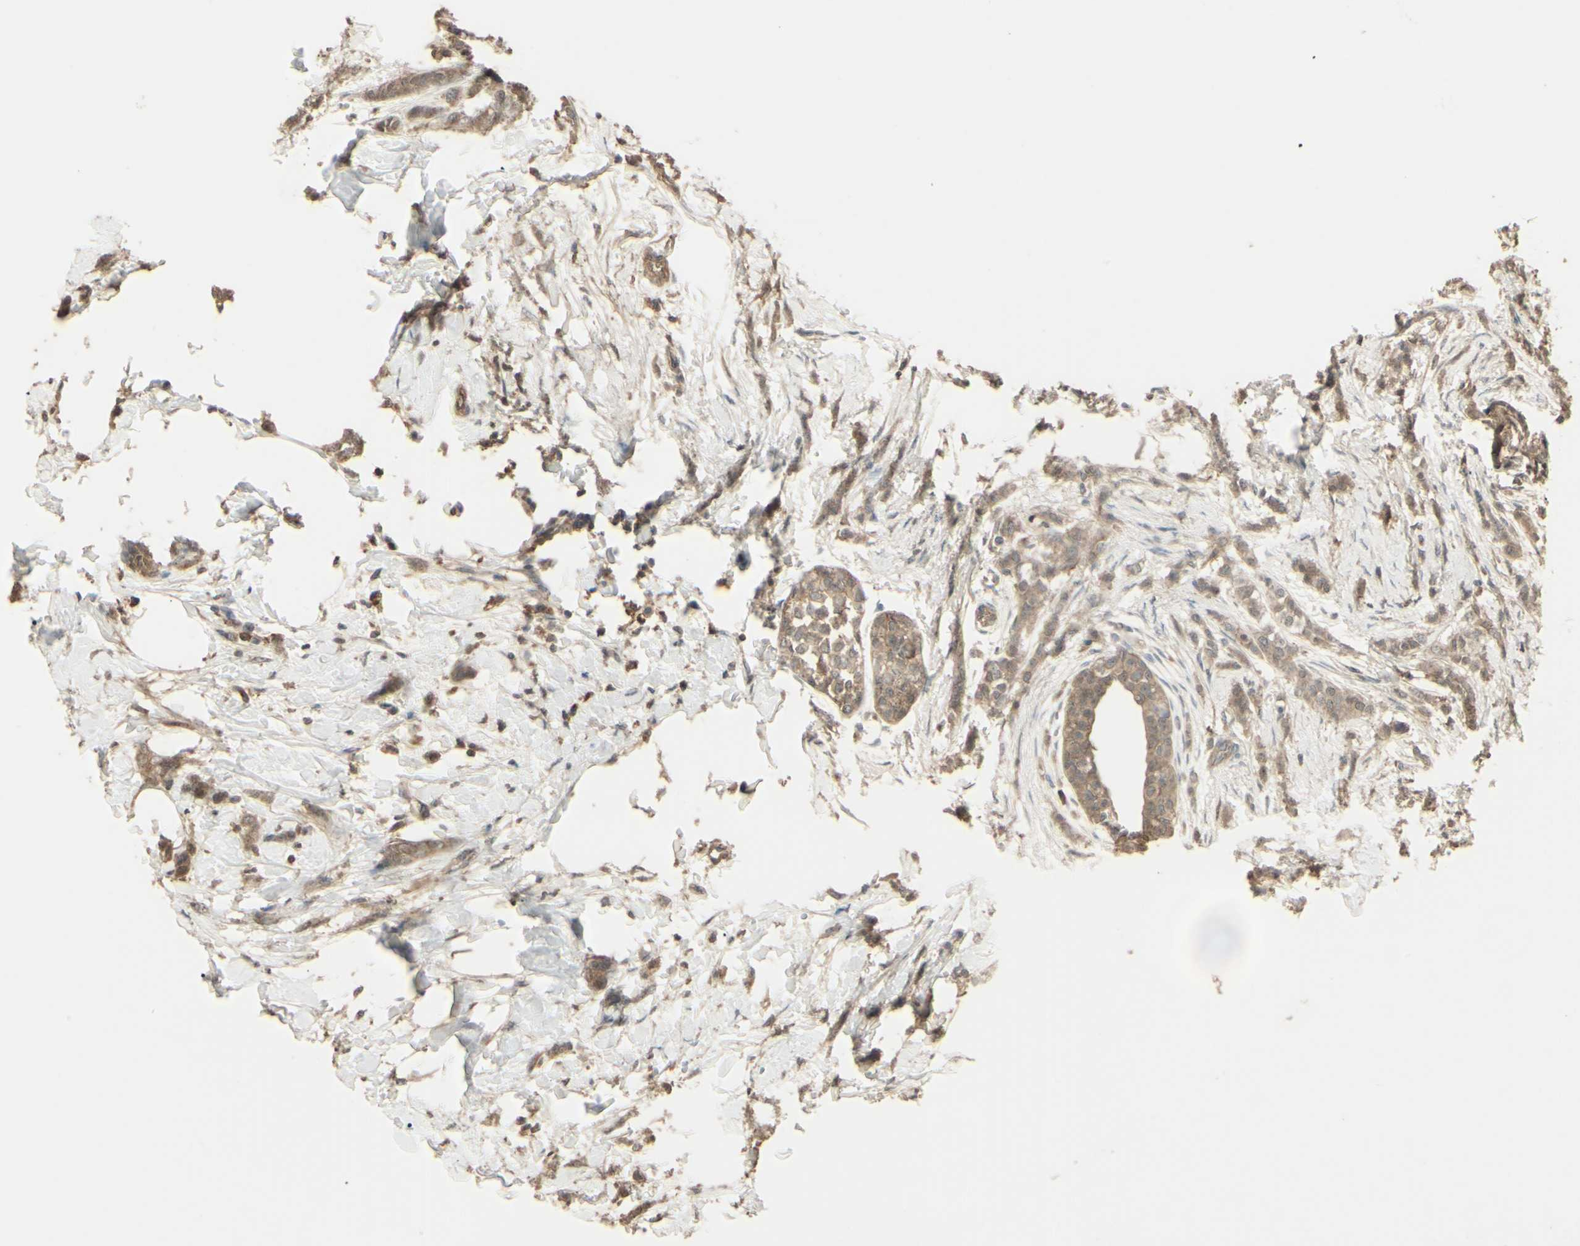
{"staining": {"intensity": "moderate", "quantity": ">75%", "location": "cytoplasmic/membranous"}, "tissue": "breast cancer", "cell_type": "Tumor cells", "image_type": "cancer", "snomed": [{"axis": "morphology", "description": "Lobular carcinoma, in situ"}, {"axis": "morphology", "description": "Lobular carcinoma"}, {"axis": "topography", "description": "Breast"}], "caption": "High-power microscopy captured an immunohistochemistry (IHC) micrograph of lobular carcinoma (breast), revealing moderate cytoplasmic/membranous positivity in about >75% of tumor cells. Using DAB (3,3'-diaminobenzidine) (brown) and hematoxylin (blue) stains, captured at high magnification using brightfield microscopy.", "gene": "GNAS", "patient": {"sex": "female", "age": 41}}